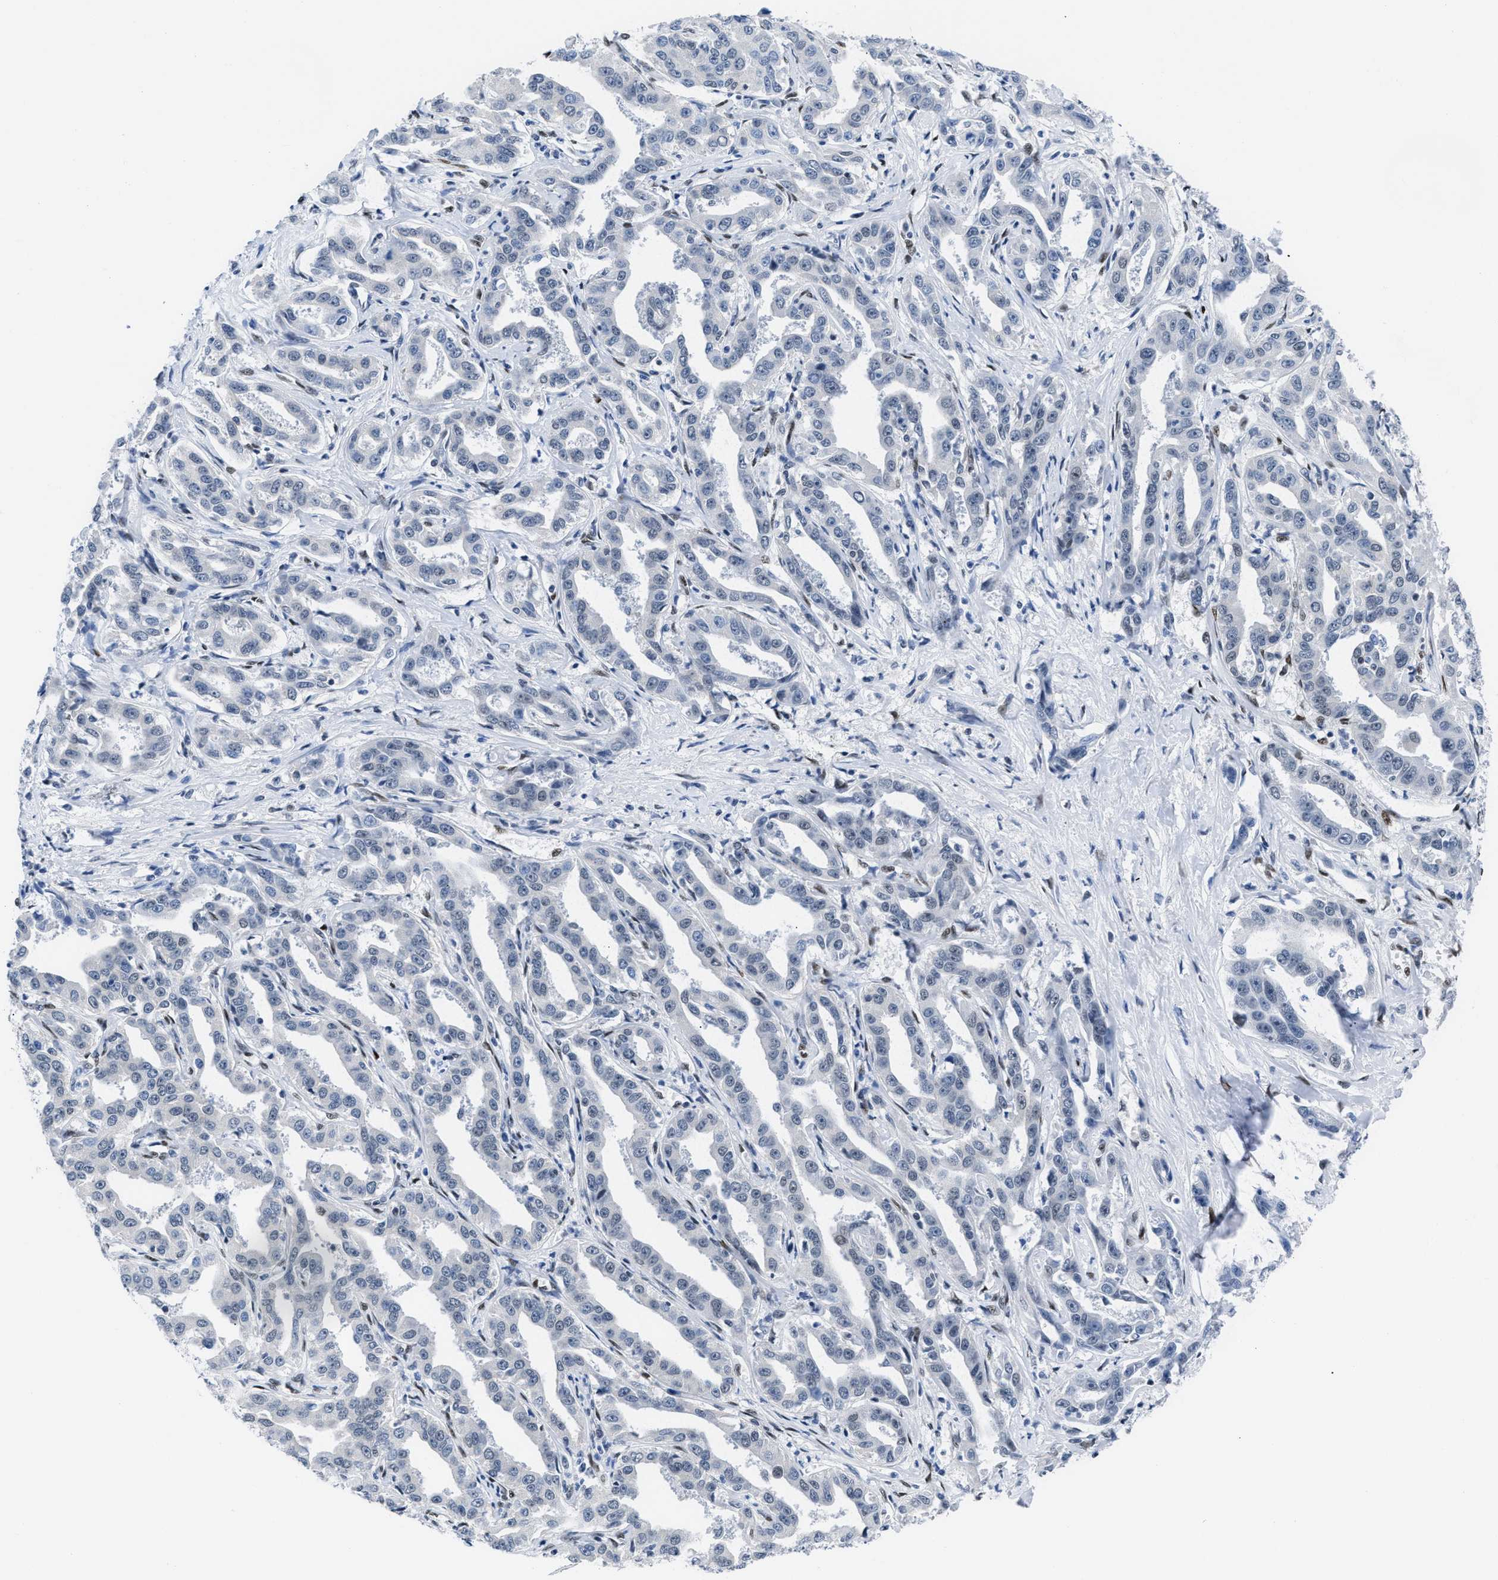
{"staining": {"intensity": "weak", "quantity": "<25%", "location": "nuclear"}, "tissue": "liver cancer", "cell_type": "Tumor cells", "image_type": "cancer", "snomed": [{"axis": "morphology", "description": "Cholangiocarcinoma"}, {"axis": "topography", "description": "Liver"}], "caption": "Human liver cancer stained for a protein using IHC shows no expression in tumor cells.", "gene": "CTBP1", "patient": {"sex": "male", "age": 59}}